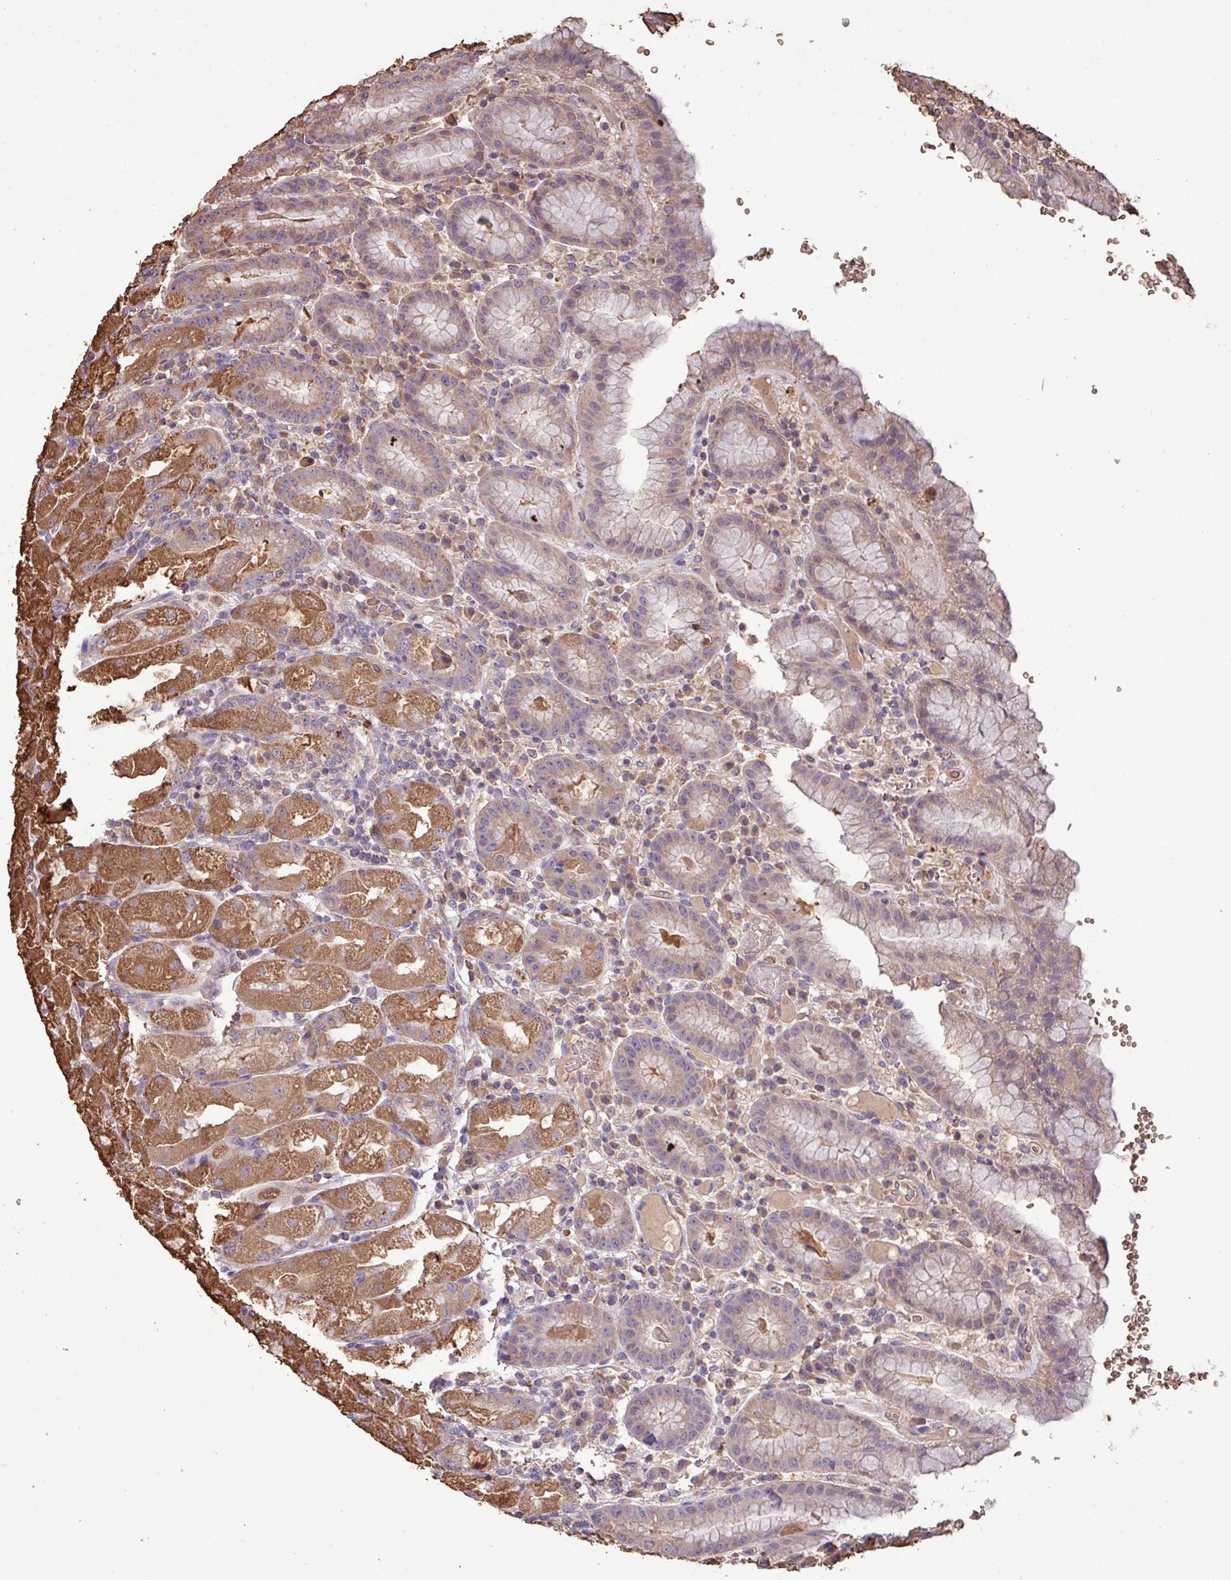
{"staining": {"intensity": "moderate", "quantity": ">75%", "location": "cytoplasmic/membranous"}, "tissue": "stomach", "cell_type": "Glandular cells", "image_type": "normal", "snomed": [{"axis": "morphology", "description": "Normal tissue, NOS"}, {"axis": "topography", "description": "Stomach, upper"}], "caption": "An immunohistochemistry (IHC) image of normal tissue is shown. Protein staining in brown shows moderate cytoplasmic/membranous positivity in stomach within glandular cells.", "gene": "CAMK2A", "patient": {"sex": "male", "age": 52}}